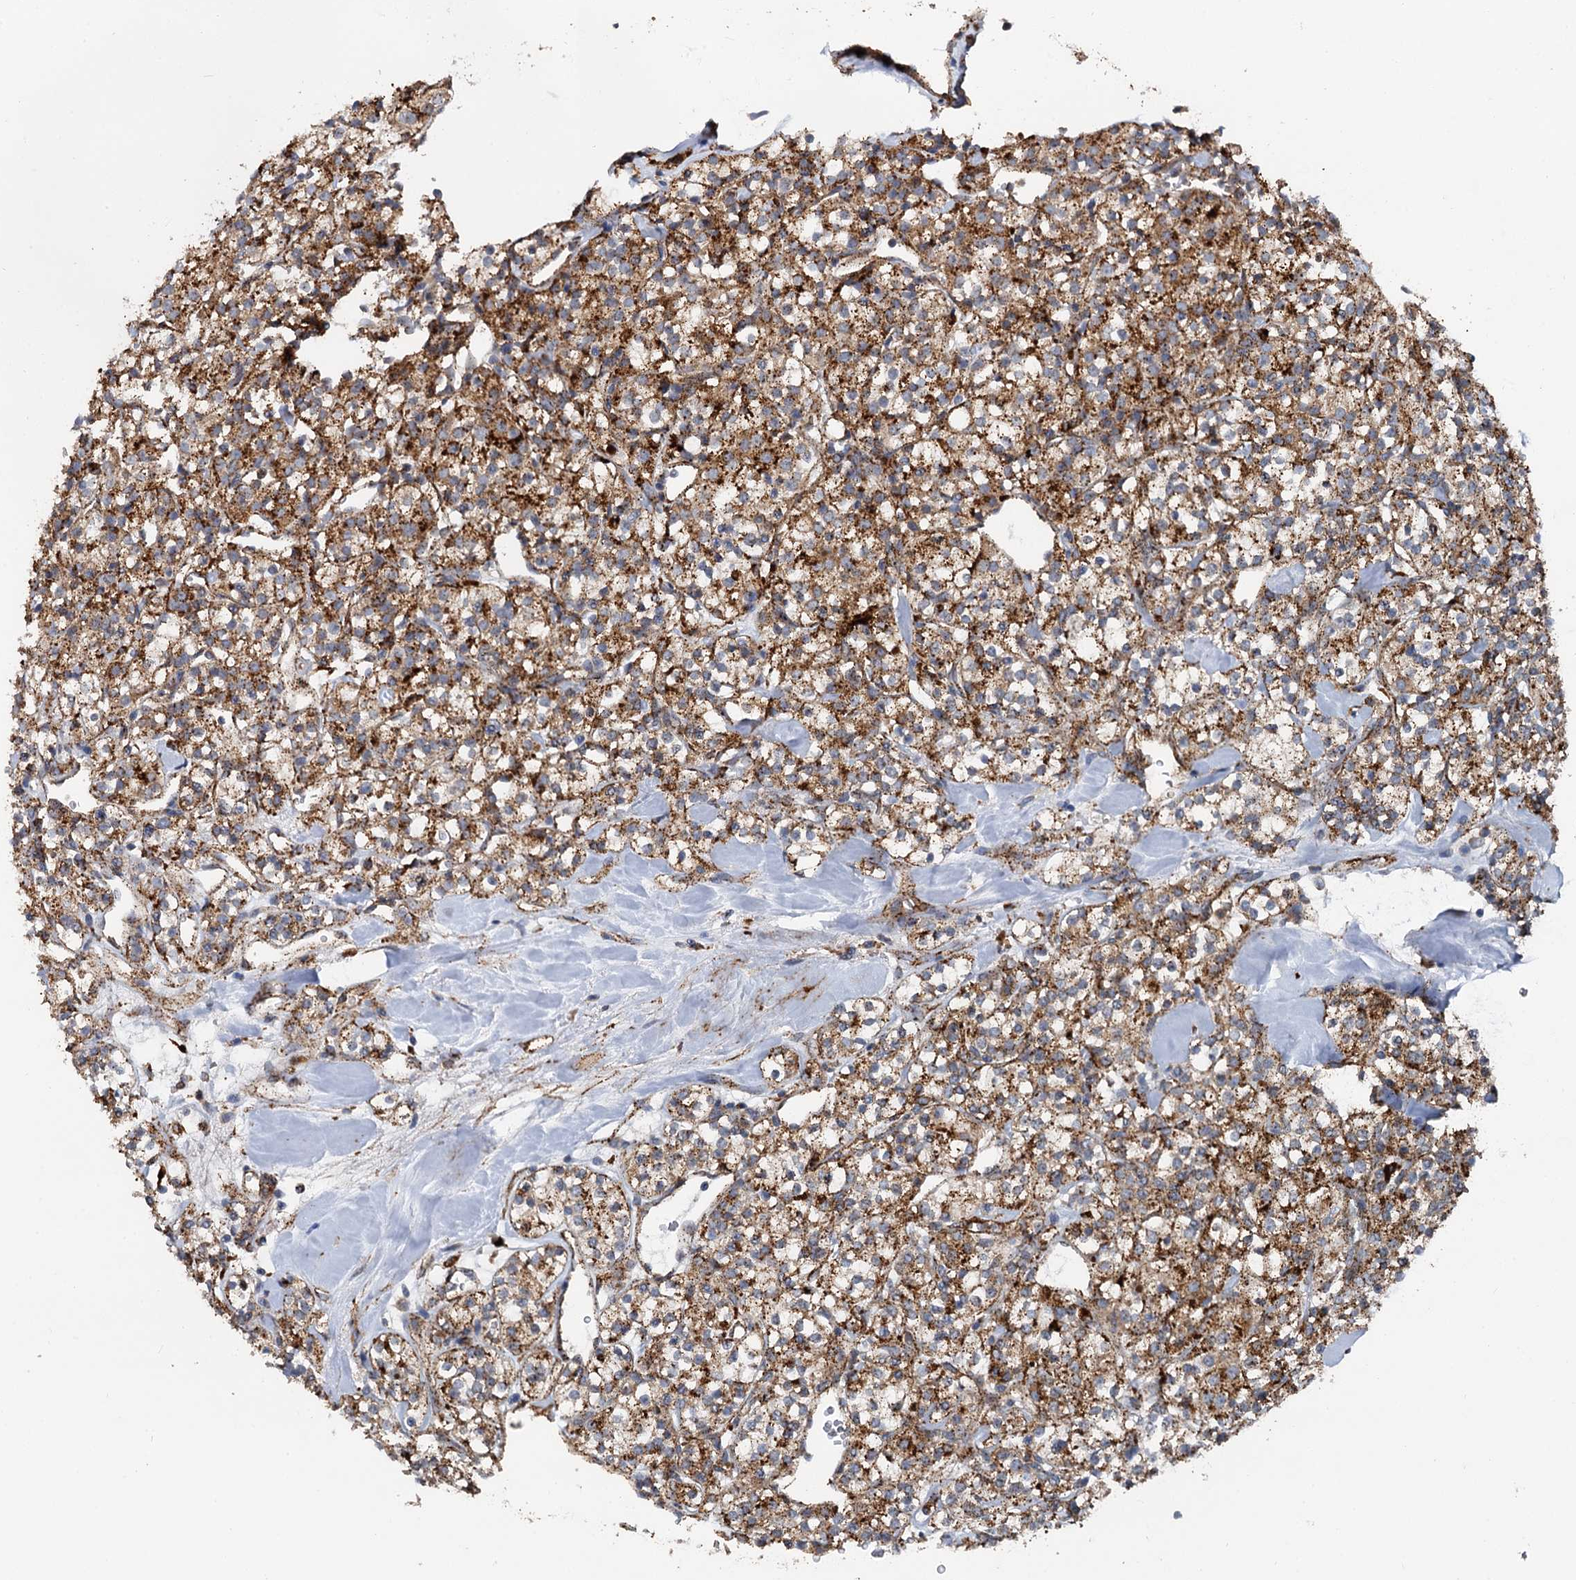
{"staining": {"intensity": "strong", "quantity": ">75%", "location": "cytoplasmic/membranous"}, "tissue": "renal cancer", "cell_type": "Tumor cells", "image_type": "cancer", "snomed": [{"axis": "morphology", "description": "Adenocarcinoma, NOS"}, {"axis": "topography", "description": "Kidney"}], "caption": "Immunohistochemistry (IHC) staining of renal cancer (adenocarcinoma), which demonstrates high levels of strong cytoplasmic/membranous staining in about >75% of tumor cells indicating strong cytoplasmic/membranous protein positivity. The staining was performed using DAB (3,3'-diaminobenzidine) (brown) for protein detection and nuclei were counterstained in hematoxylin (blue).", "gene": "GBA1", "patient": {"sex": "male", "age": 77}}